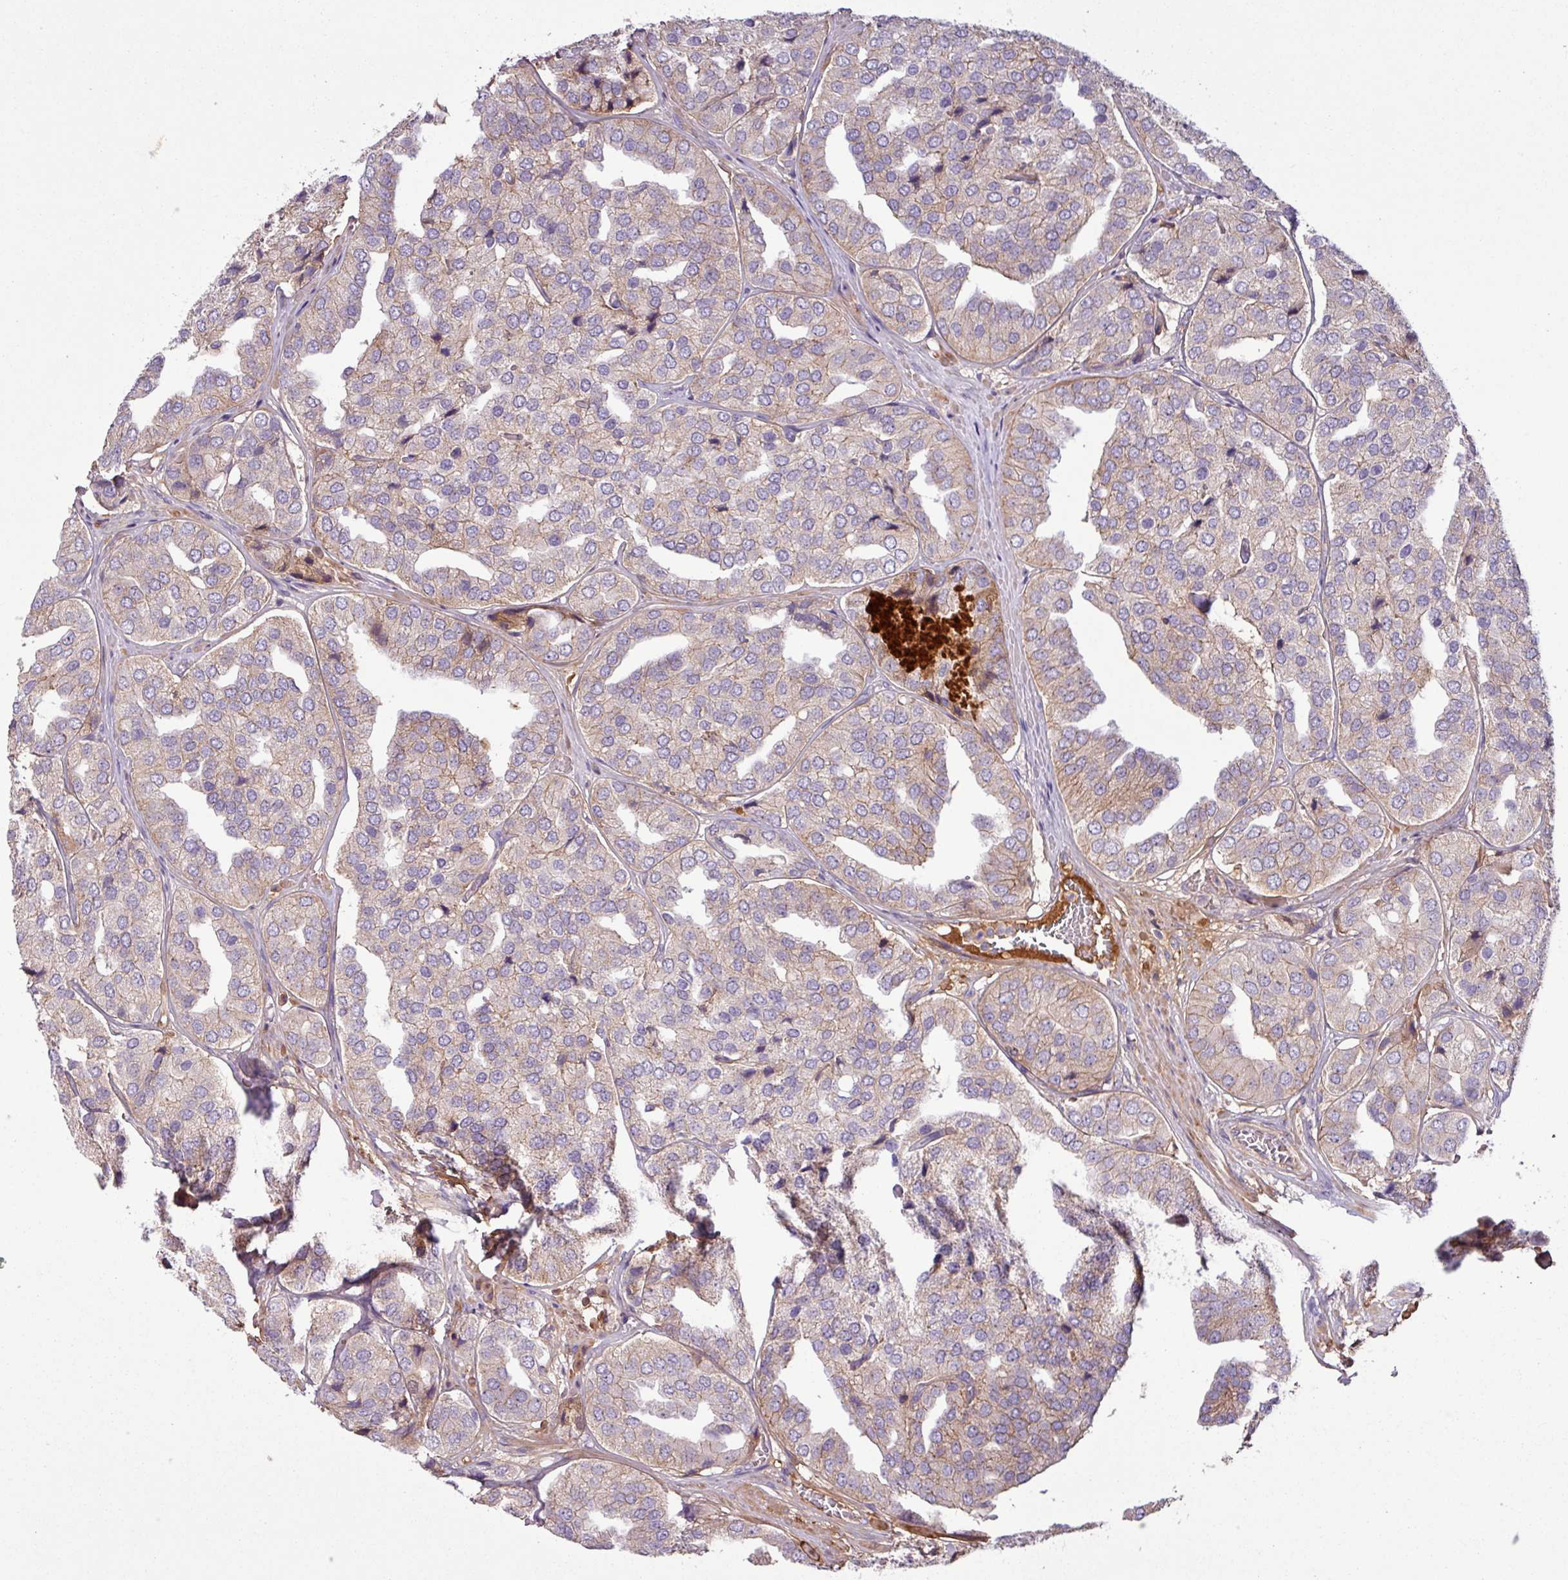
{"staining": {"intensity": "moderate", "quantity": "<25%", "location": "cytoplasmic/membranous"}, "tissue": "prostate cancer", "cell_type": "Tumor cells", "image_type": "cancer", "snomed": [{"axis": "morphology", "description": "Adenocarcinoma, High grade"}, {"axis": "topography", "description": "Prostate"}], "caption": "Adenocarcinoma (high-grade) (prostate) stained with immunohistochemistry demonstrates moderate cytoplasmic/membranous expression in about <25% of tumor cells.", "gene": "C4B", "patient": {"sex": "male", "age": 63}}